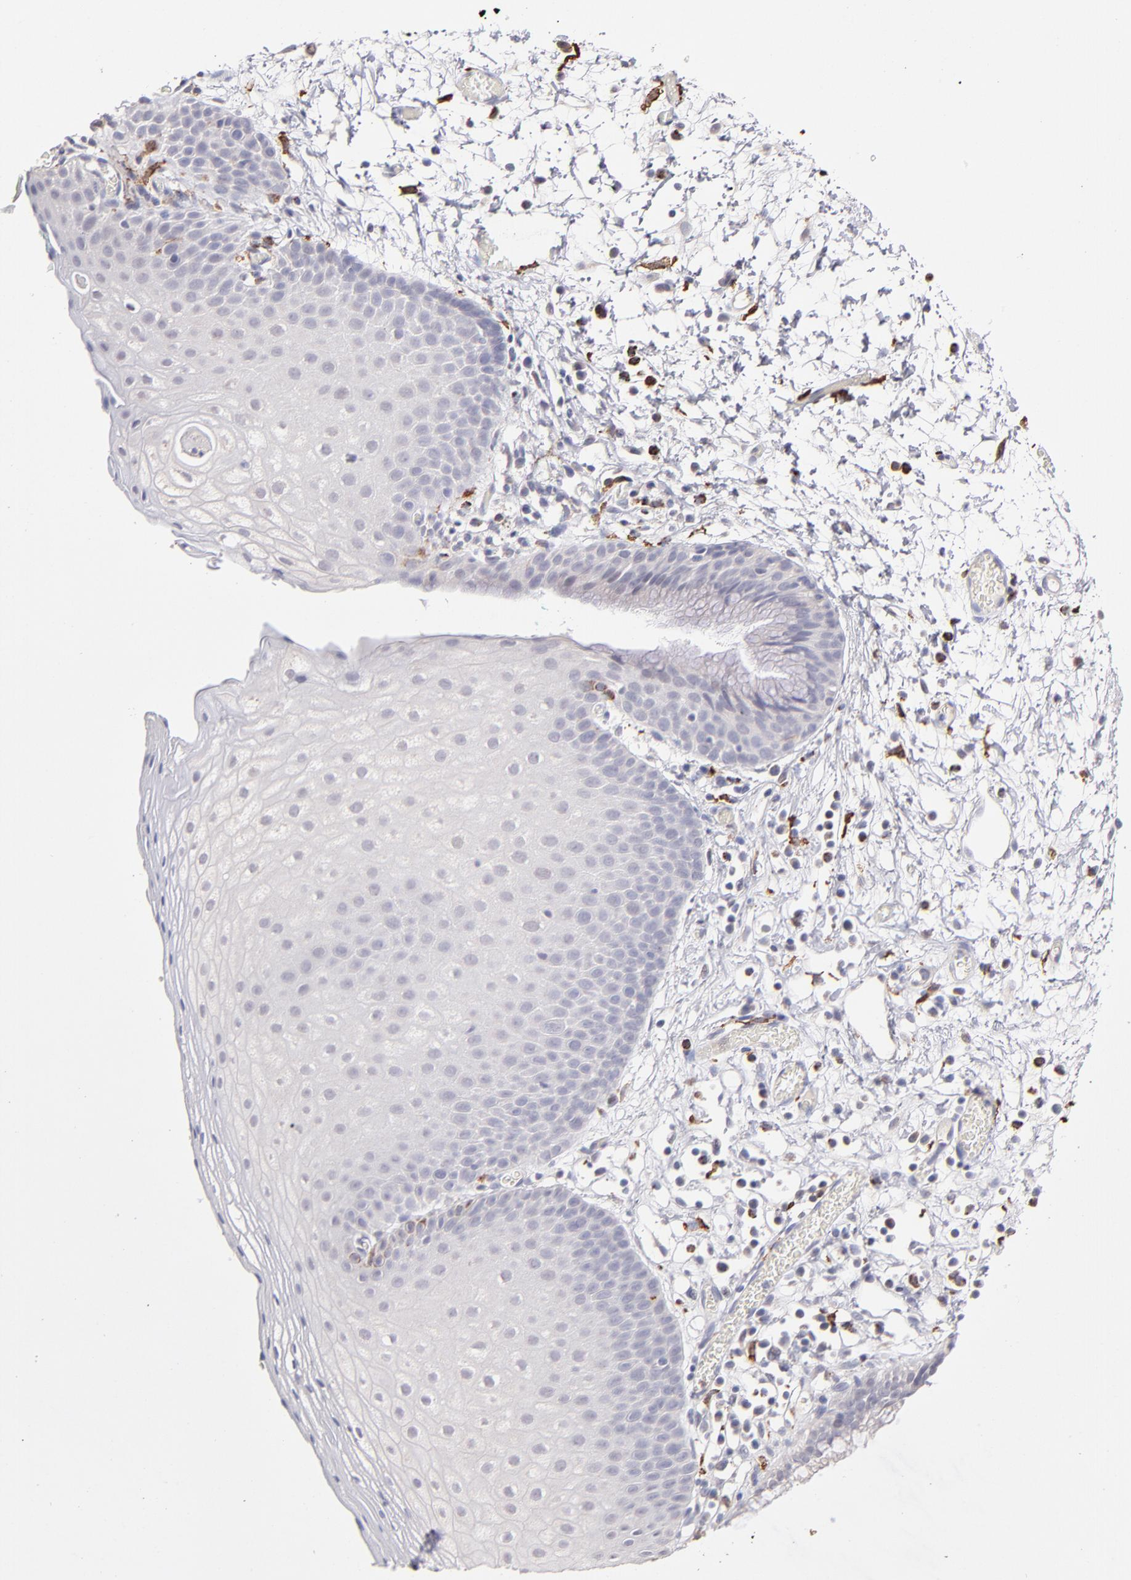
{"staining": {"intensity": "weak", "quantity": "<25%", "location": "cytoplasmic/membranous"}, "tissue": "skin", "cell_type": "Epidermal cells", "image_type": "normal", "snomed": [{"axis": "morphology", "description": "Normal tissue, NOS"}, {"axis": "morphology", "description": "Hemorrhoids"}, {"axis": "morphology", "description": "Inflammation, NOS"}, {"axis": "topography", "description": "Anal"}], "caption": "Immunohistochemistry photomicrograph of unremarkable skin: skin stained with DAB shows no significant protein expression in epidermal cells. (DAB IHC, high magnification).", "gene": "GLDC", "patient": {"sex": "male", "age": 60}}